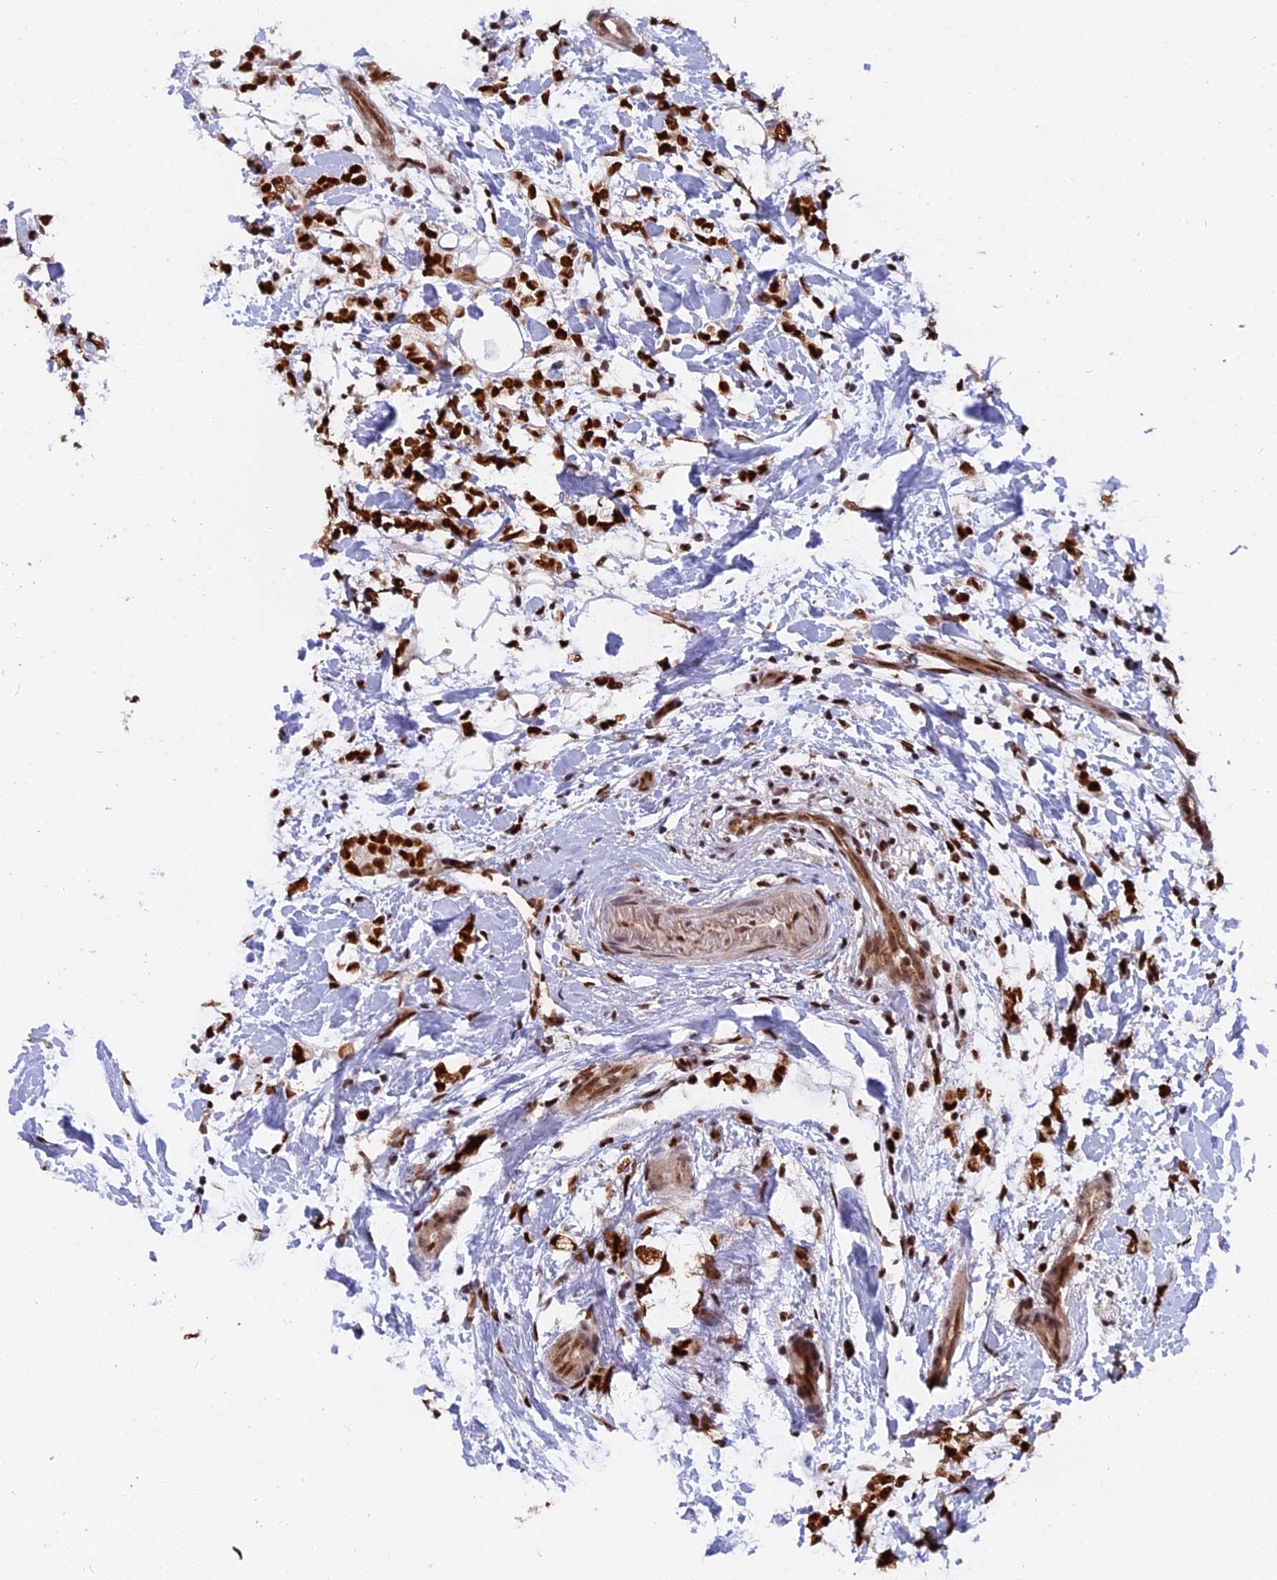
{"staining": {"intensity": "strong", "quantity": ">75%", "location": "nuclear"}, "tissue": "breast cancer", "cell_type": "Tumor cells", "image_type": "cancer", "snomed": [{"axis": "morphology", "description": "Normal tissue, NOS"}, {"axis": "morphology", "description": "Lobular carcinoma"}, {"axis": "topography", "description": "Breast"}], "caption": "Breast cancer stained for a protein shows strong nuclear positivity in tumor cells.", "gene": "RAMAC", "patient": {"sex": "female", "age": 47}}